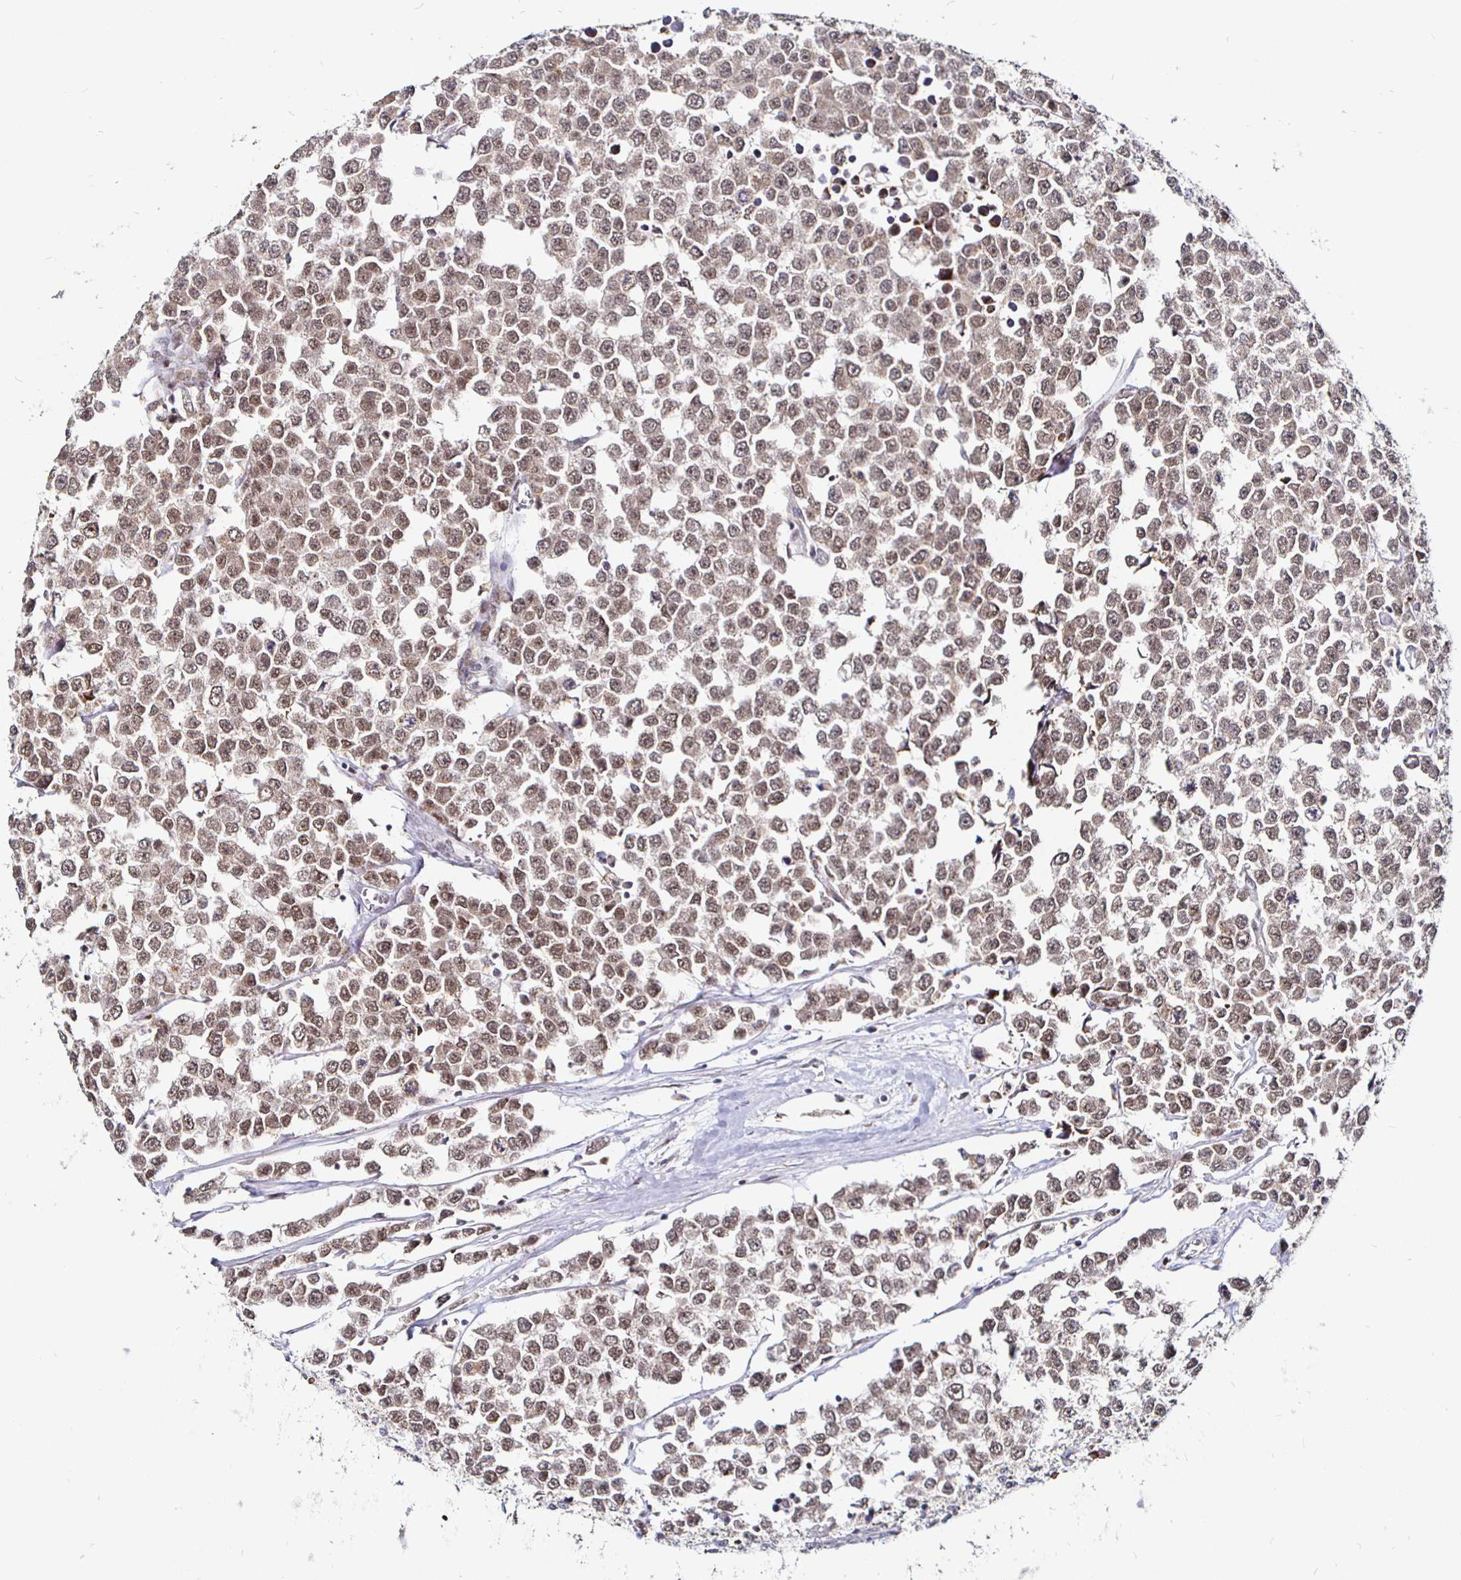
{"staining": {"intensity": "moderate", "quantity": ">75%", "location": "cytoplasmic/membranous,nuclear"}, "tissue": "testis cancer", "cell_type": "Tumor cells", "image_type": "cancer", "snomed": [{"axis": "morphology", "description": "Seminoma, NOS"}, {"axis": "morphology", "description": "Carcinoma, Embryonal, NOS"}, {"axis": "topography", "description": "Testis"}], "caption": "Human testis cancer stained for a protein (brown) shows moderate cytoplasmic/membranous and nuclear positive positivity in approximately >75% of tumor cells.", "gene": "ATG3", "patient": {"sex": "male", "age": 52}}